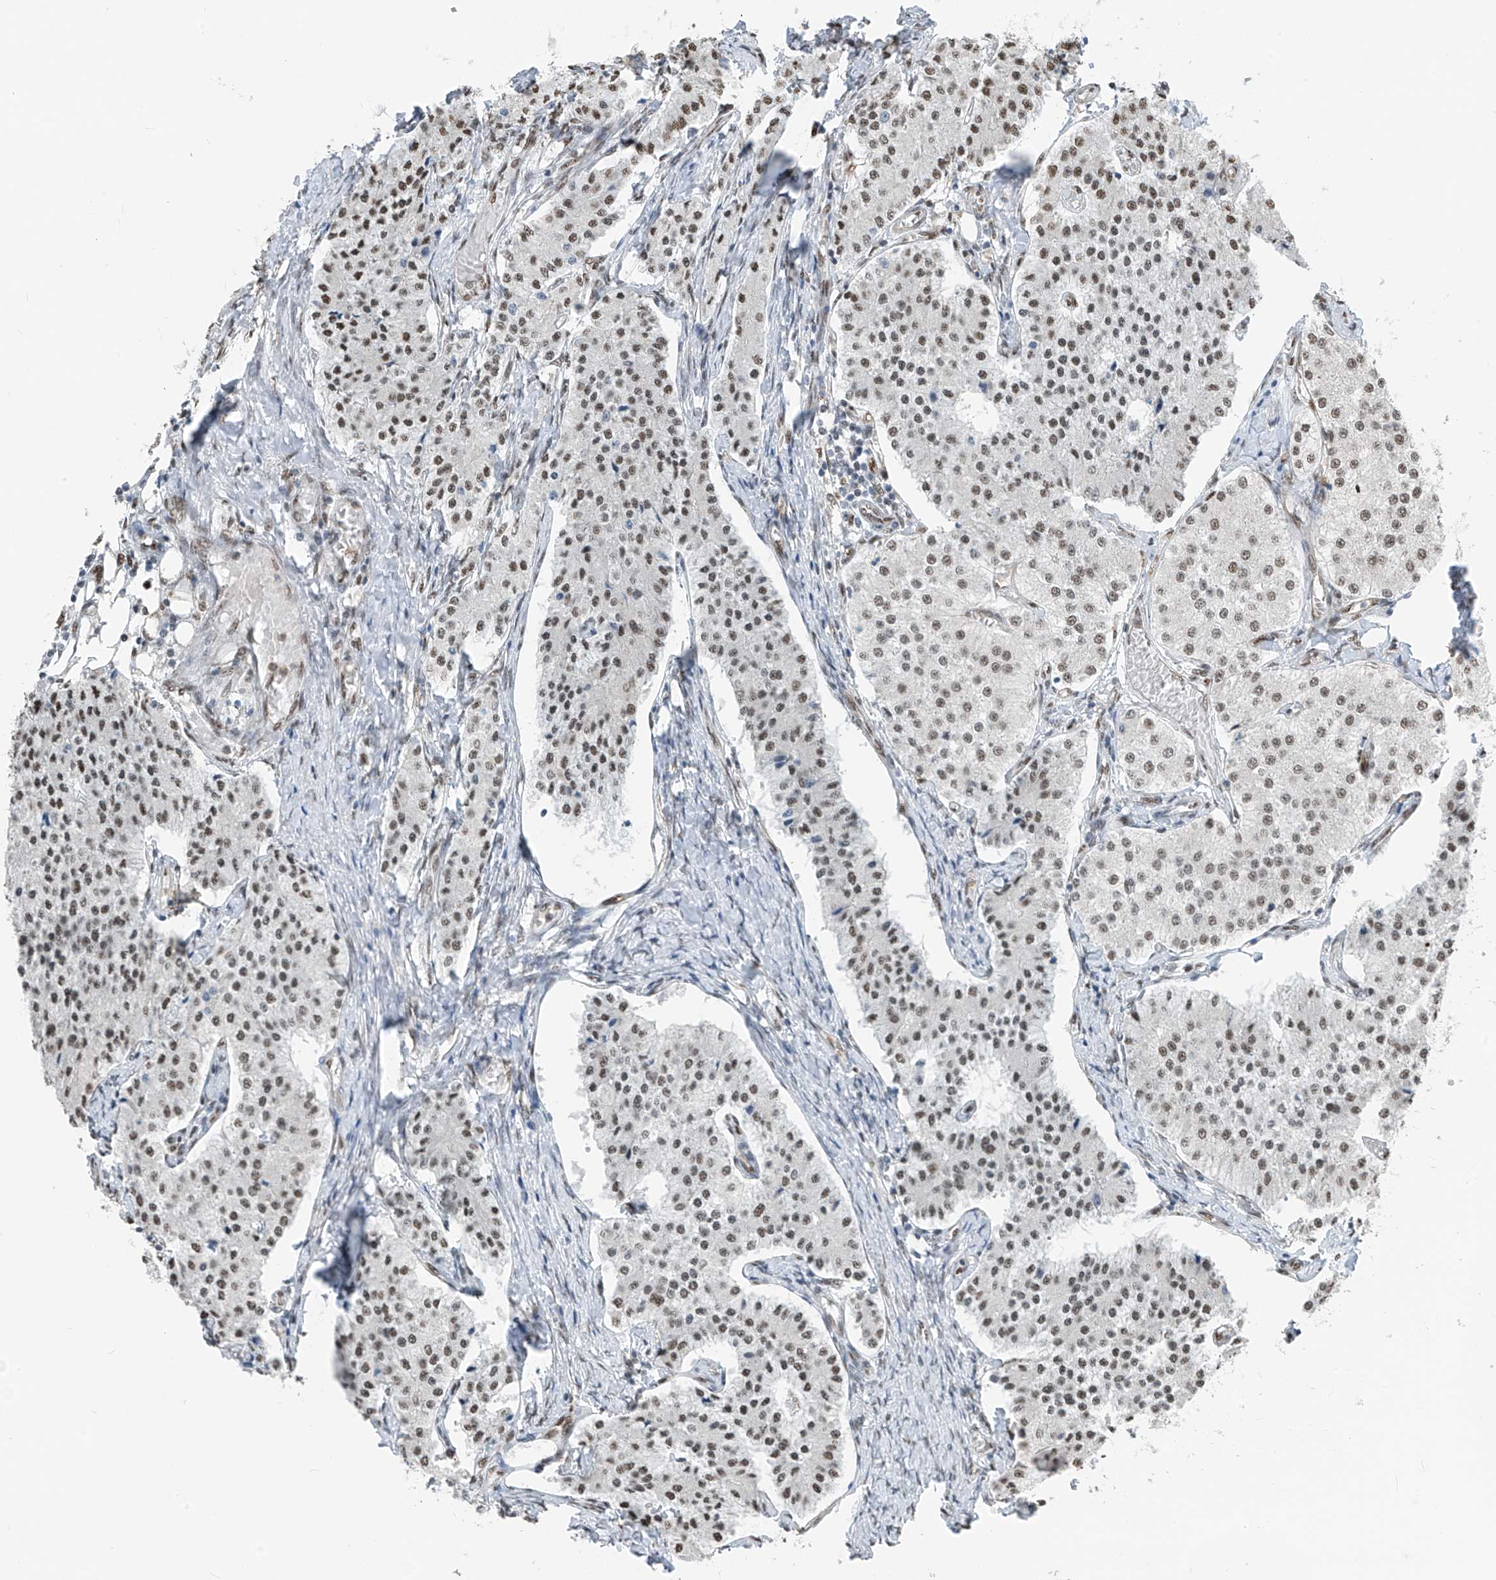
{"staining": {"intensity": "moderate", "quantity": ">75%", "location": "nuclear"}, "tissue": "carcinoid", "cell_type": "Tumor cells", "image_type": "cancer", "snomed": [{"axis": "morphology", "description": "Carcinoid, malignant, NOS"}, {"axis": "topography", "description": "Colon"}], "caption": "Brown immunohistochemical staining in malignant carcinoid reveals moderate nuclear expression in about >75% of tumor cells.", "gene": "RBP7", "patient": {"sex": "female", "age": 52}}